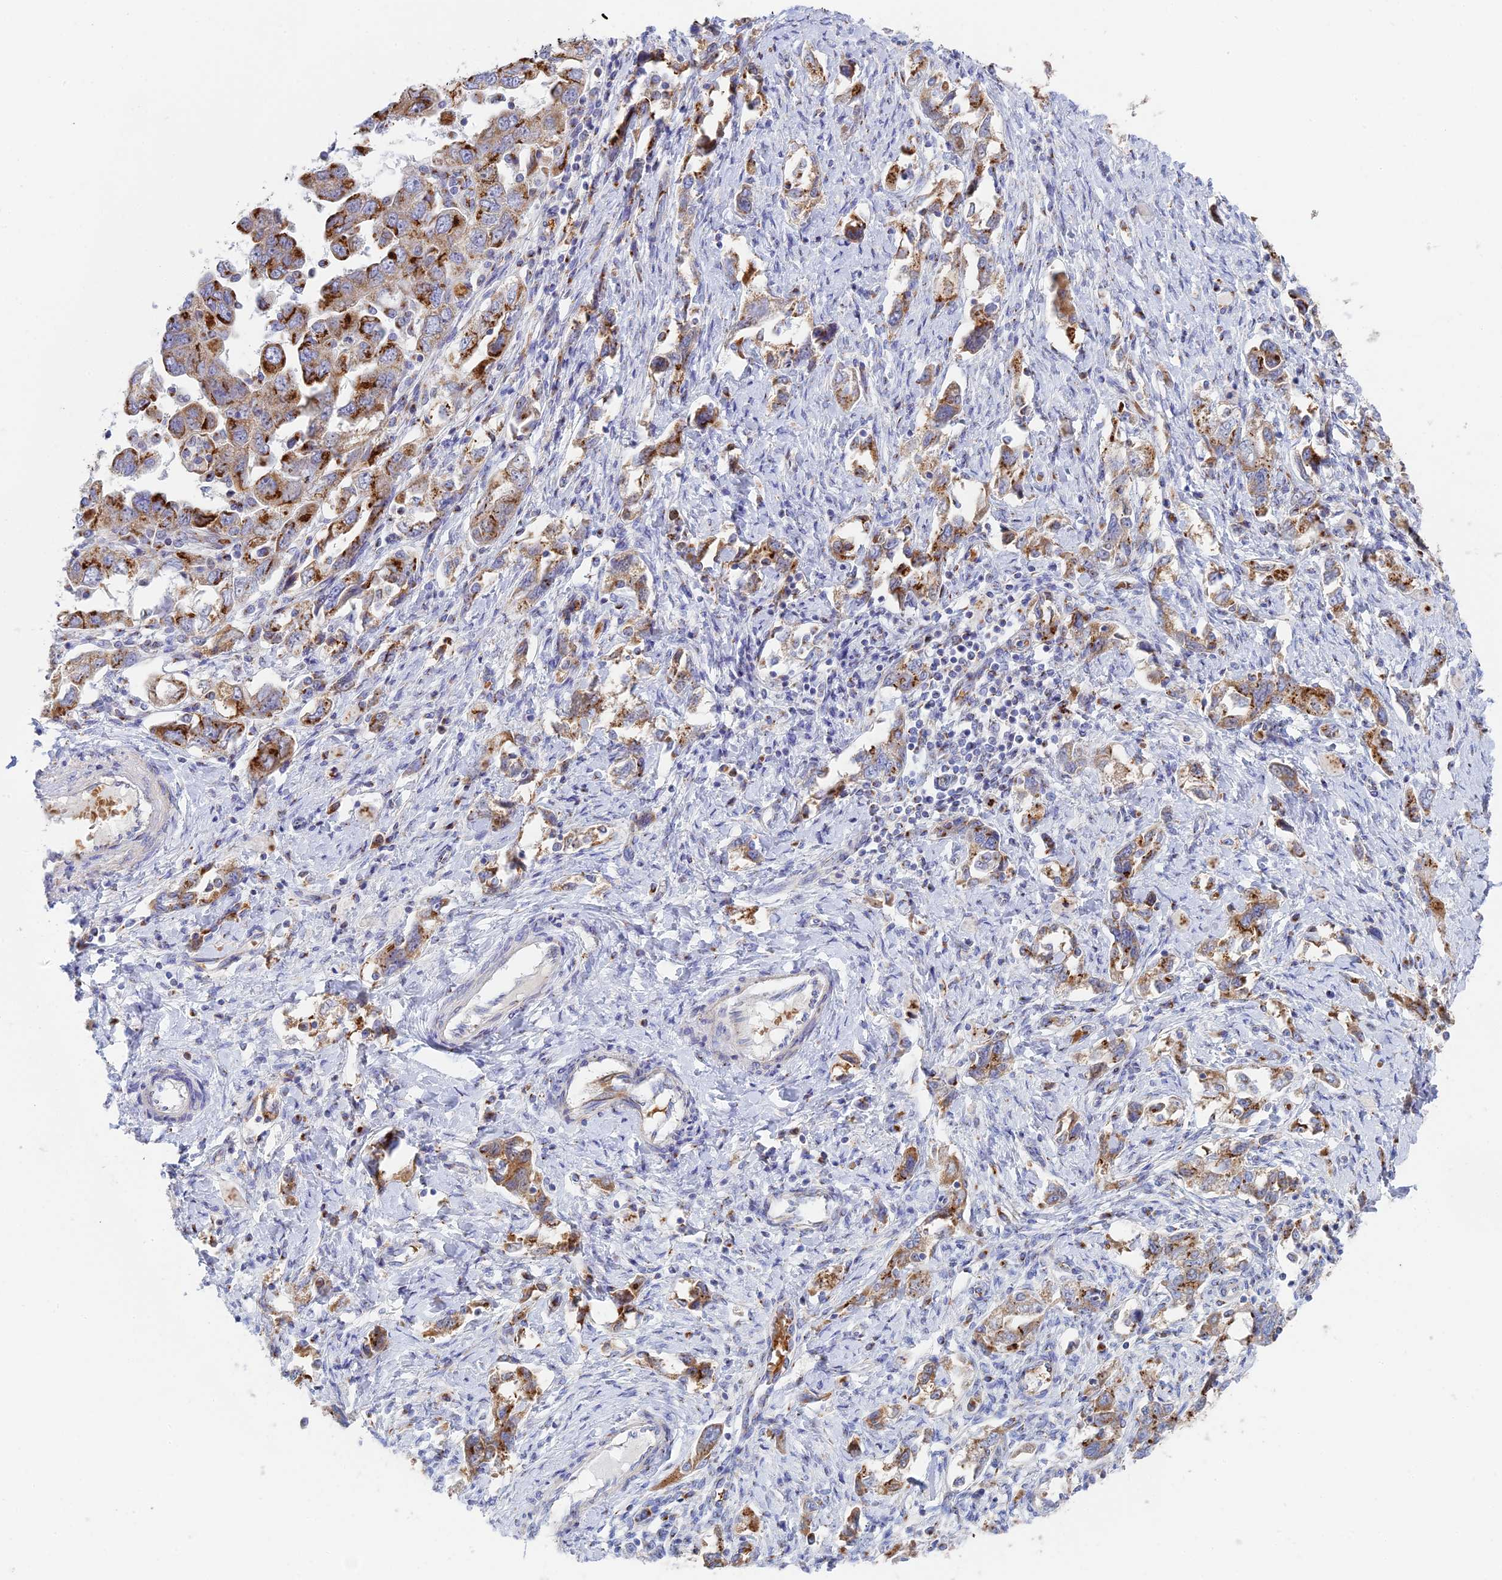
{"staining": {"intensity": "strong", "quantity": ">75%", "location": "cytoplasmic/membranous"}, "tissue": "ovarian cancer", "cell_type": "Tumor cells", "image_type": "cancer", "snomed": [{"axis": "morphology", "description": "Carcinoma, NOS"}, {"axis": "morphology", "description": "Cystadenocarcinoma, serous, NOS"}, {"axis": "topography", "description": "Ovary"}], "caption": "Ovarian carcinoma stained for a protein displays strong cytoplasmic/membranous positivity in tumor cells.", "gene": "HS2ST1", "patient": {"sex": "female", "age": 69}}